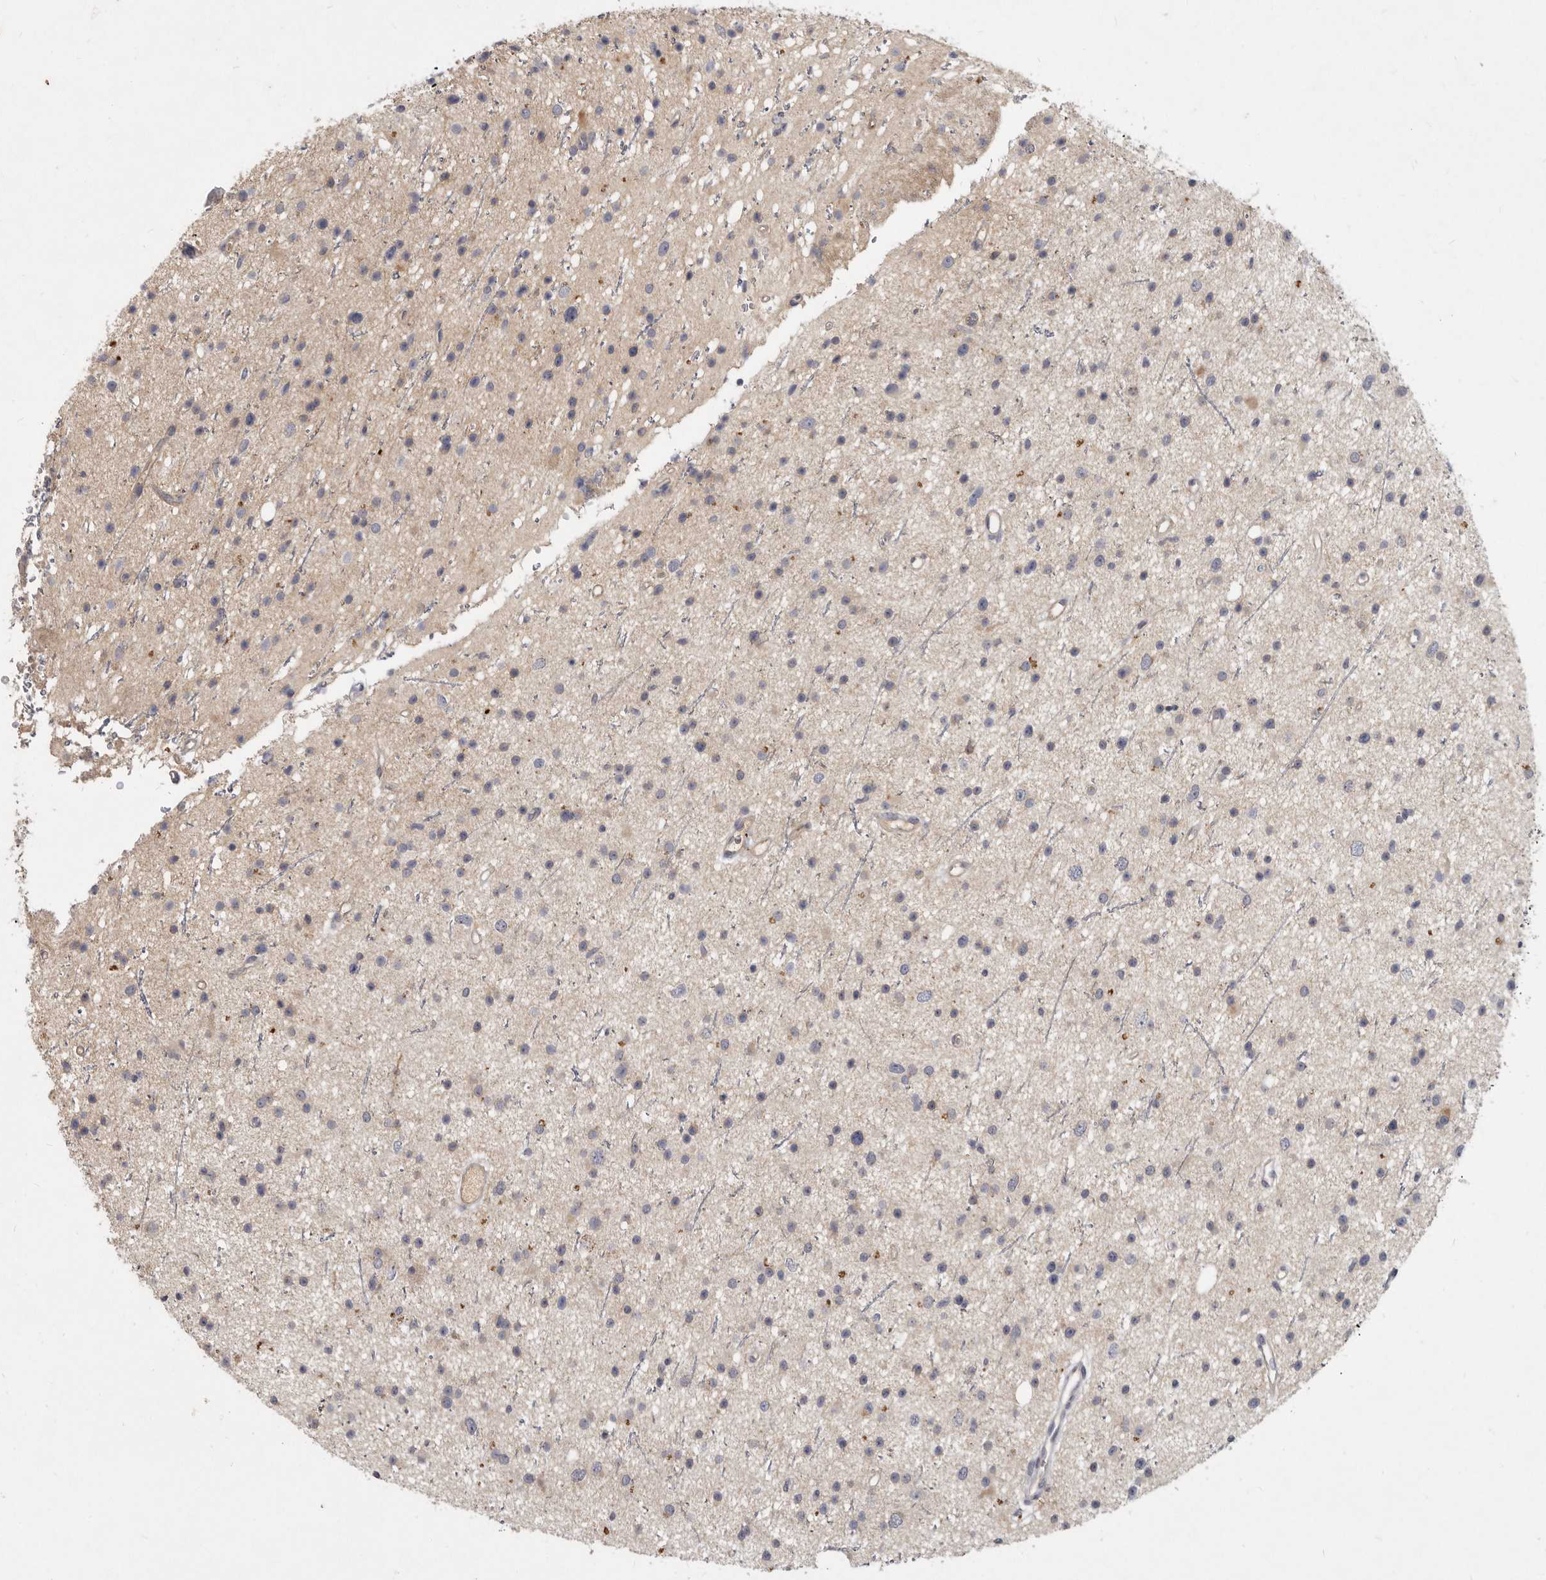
{"staining": {"intensity": "negative", "quantity": "none", "location": "none"}, "tissue": "glioma", "cell_type": "Tumor cells", "image_type": "cancer", "snomed": [{"axis": "morphology", "description": "Glioma, malignant, Low grade"}, {"axis": "topography", "description": "Cerebral cortex"}], "caption": "Tumor cells are negative for protein expression in human glioma.", "gene": "SLC22A1", "patient": {"sex": "female", "age": 39}}